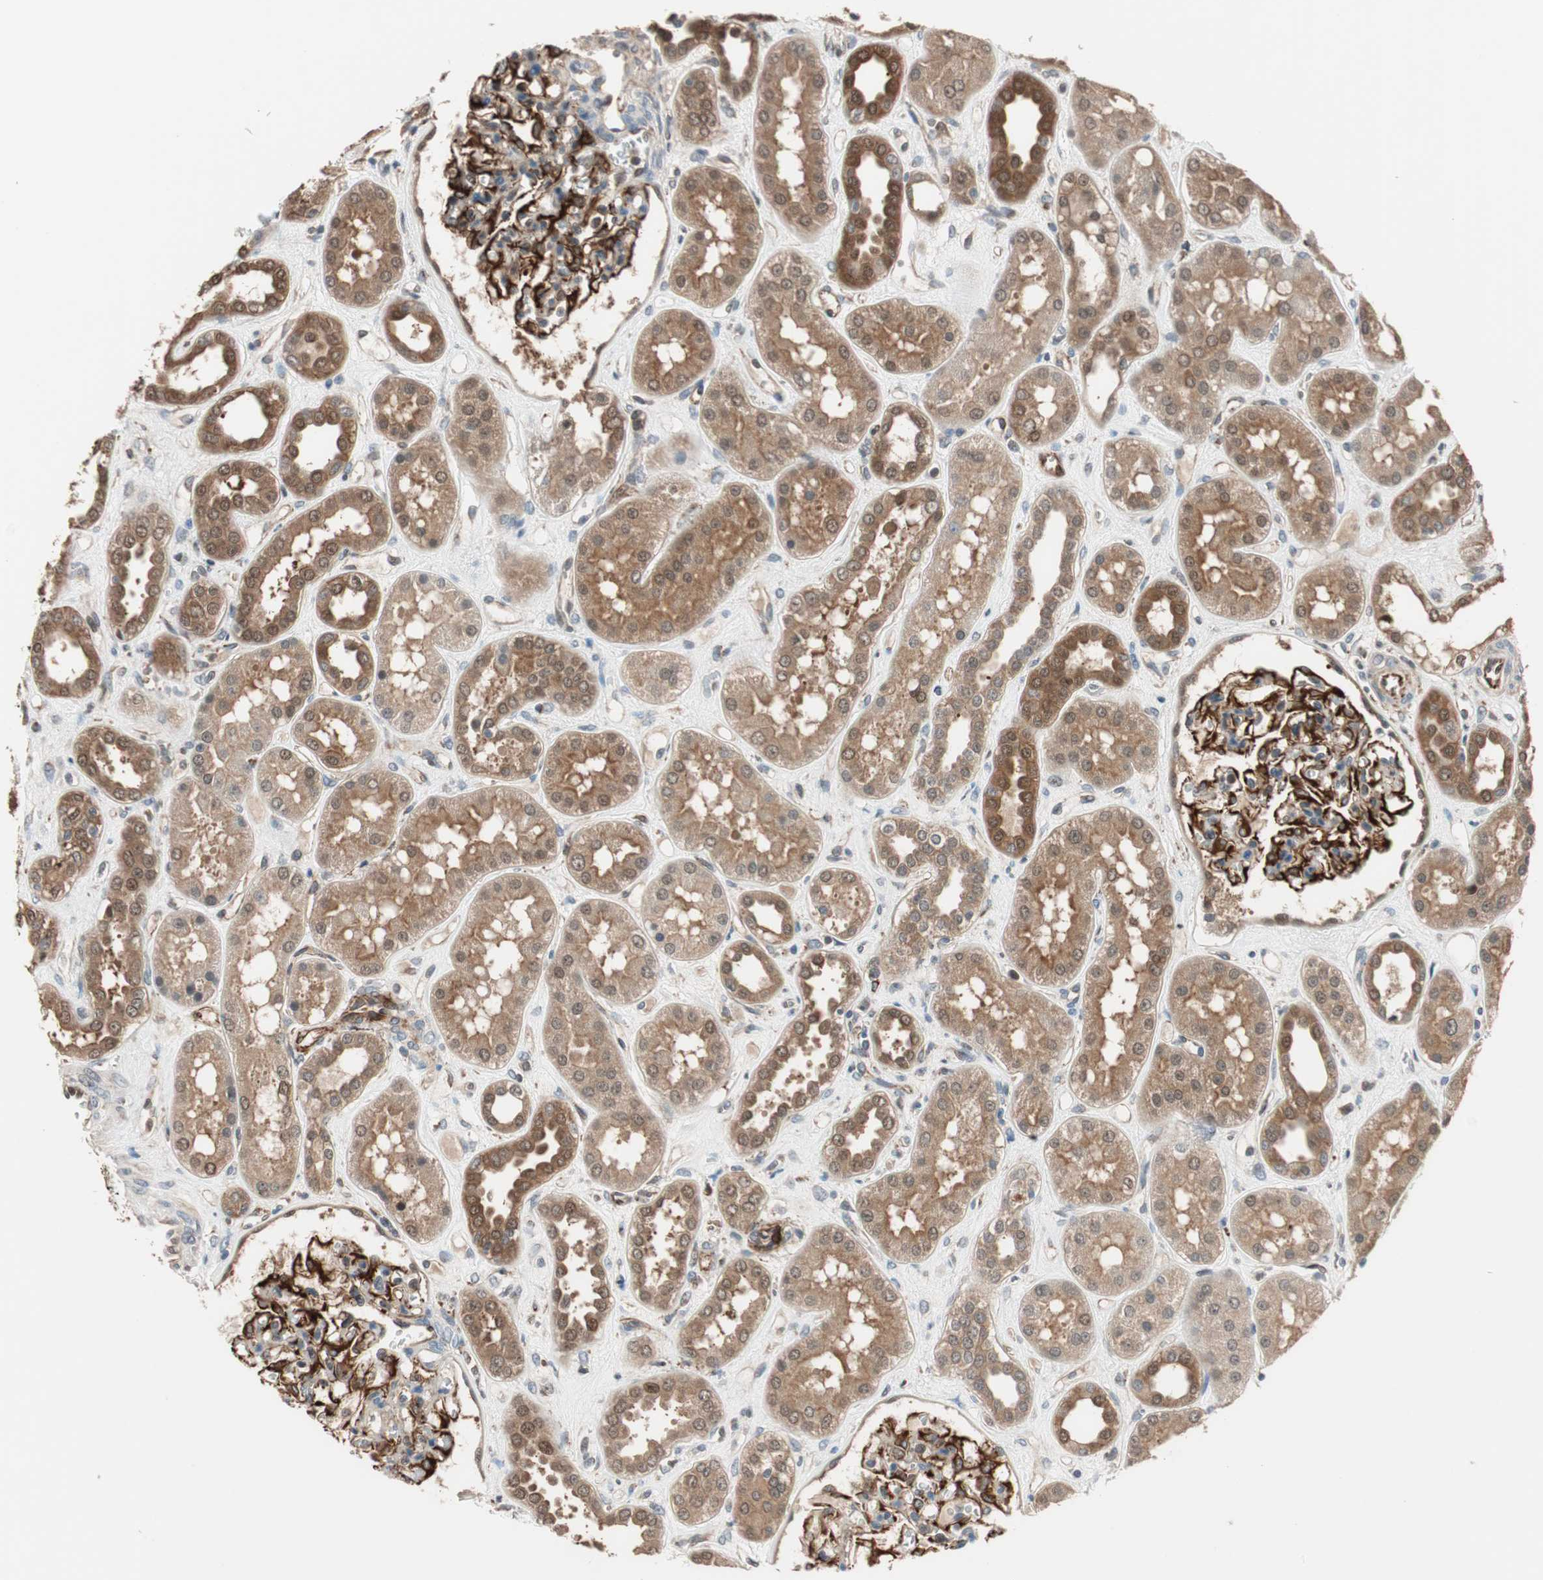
{"staining": {"intensity": "strong", "quantity": ">75%", "location": "cytoplasmic/membranous"}, "tissue": "kidney", "cell_type": "Cells in glomeruli", "image_type": "normal", "snomed": [{"axis": "morphology", "description": "Normal tissue, NOS"}, {"axis": "topography", "description": "Kidney"}], "caption": "Protein analysis of normal kidney reveals strong cytoplasmic/membranous expression in approximately >75% of cells in glomeruli. Using DAB (brown) and hematoxylin (blue) stains, captured at high magnification using brightfield microscopy.", "gene": "P3R3URF", "patient": {"sex": "male", "age": 59}}